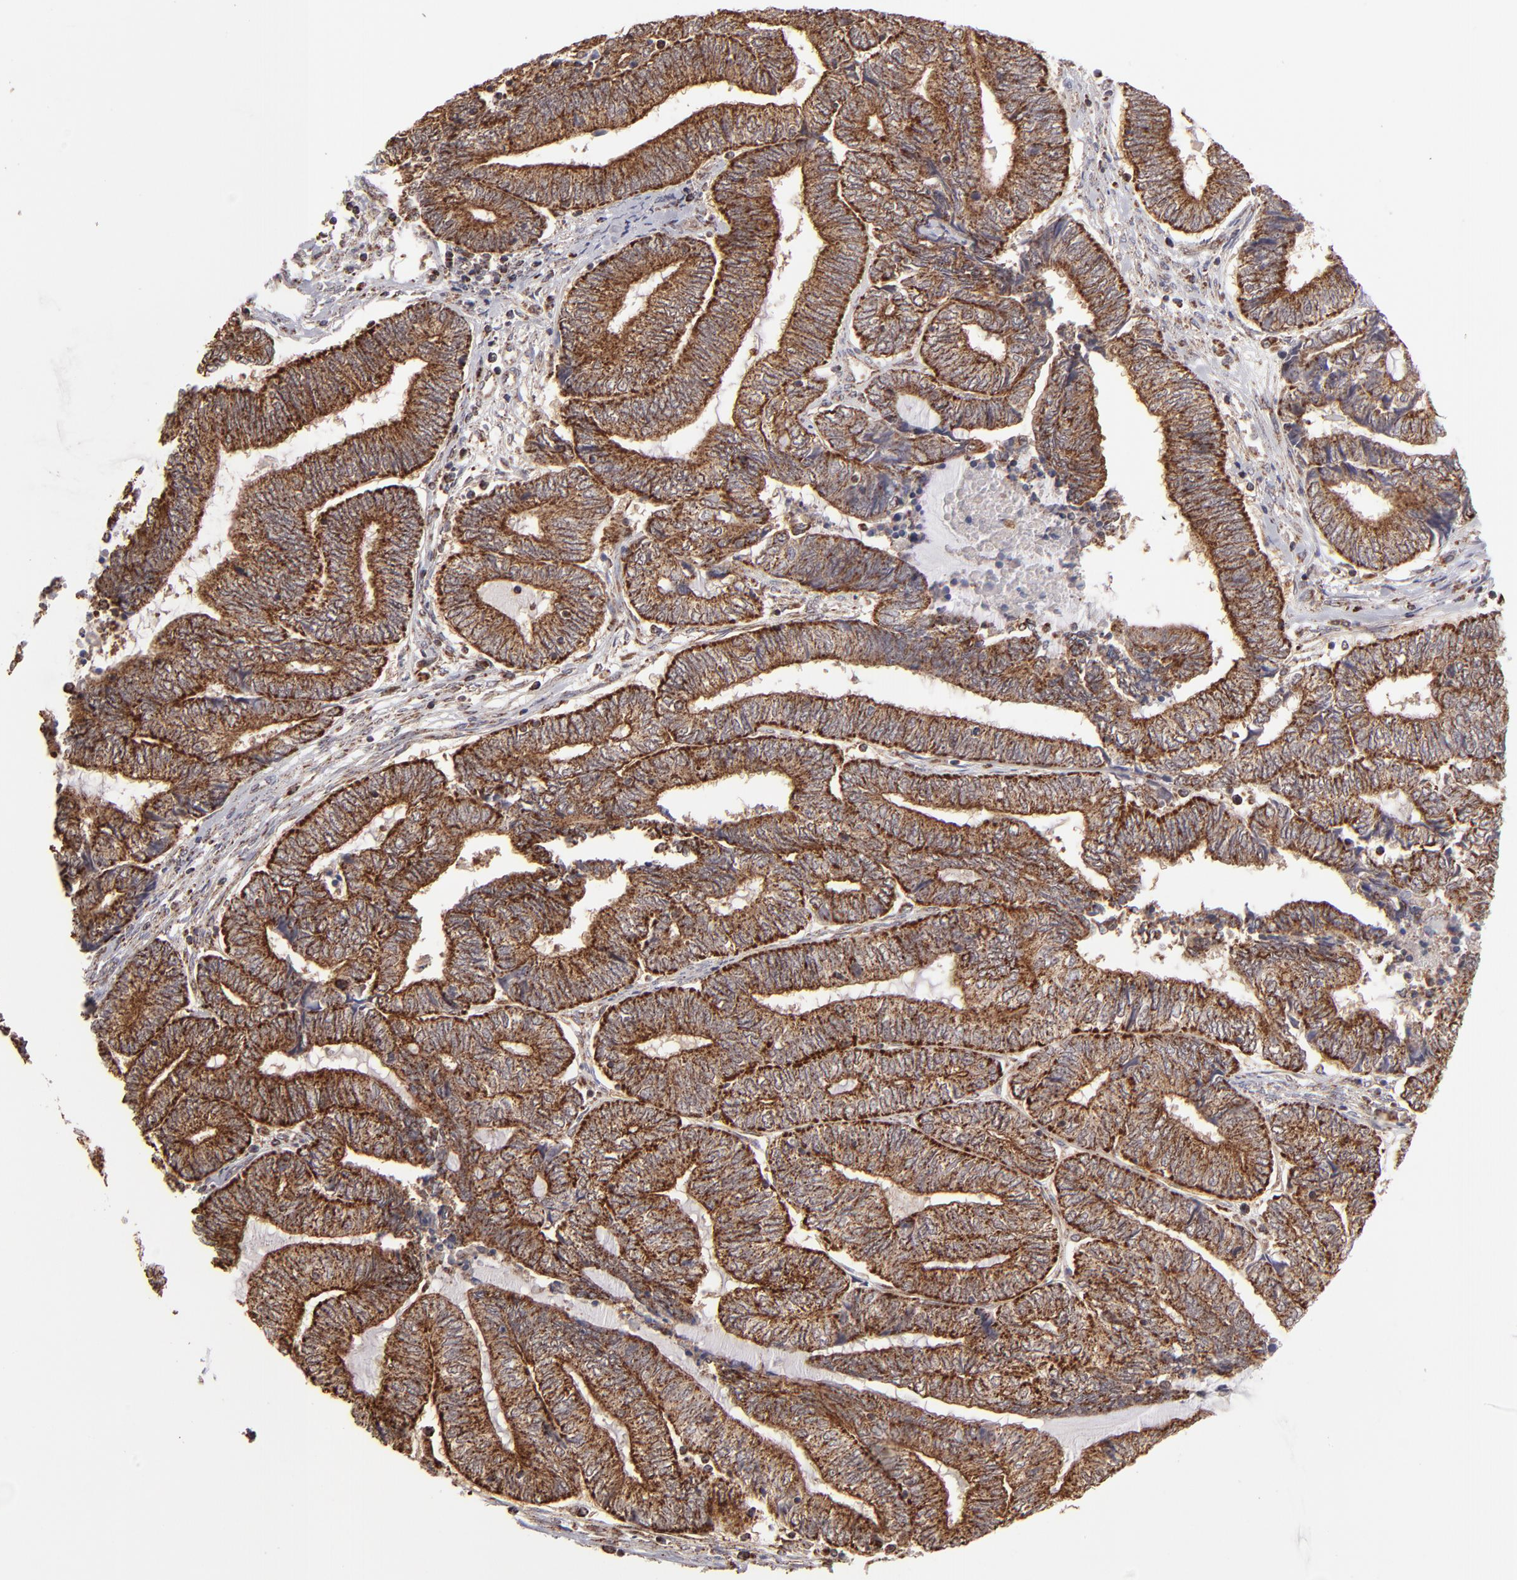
{"staining": {"intensity": "moderate", "quantity": ">75%", "location": "cytoplasmic/membranous"}, "tissue": "endometrial cancer", "cell_type": "Tumor cells", "image_type": "cancer", "snomed": [{"axis": "morphology", "description": "Adenocarcinoma, NOS"}, {"axis": "topography", "description": "Uterus"}, {"axis": "topography", "description": "Endometrium"}], "caption": "Tumor cells show medium levels of moderate cytoplasmic/membranous expression in approximately >75% of cells in human endometrial cancer (adenocarcinoma).", "gene": "SLC15A1", "patient": {"sex": "female", "age": 70}}